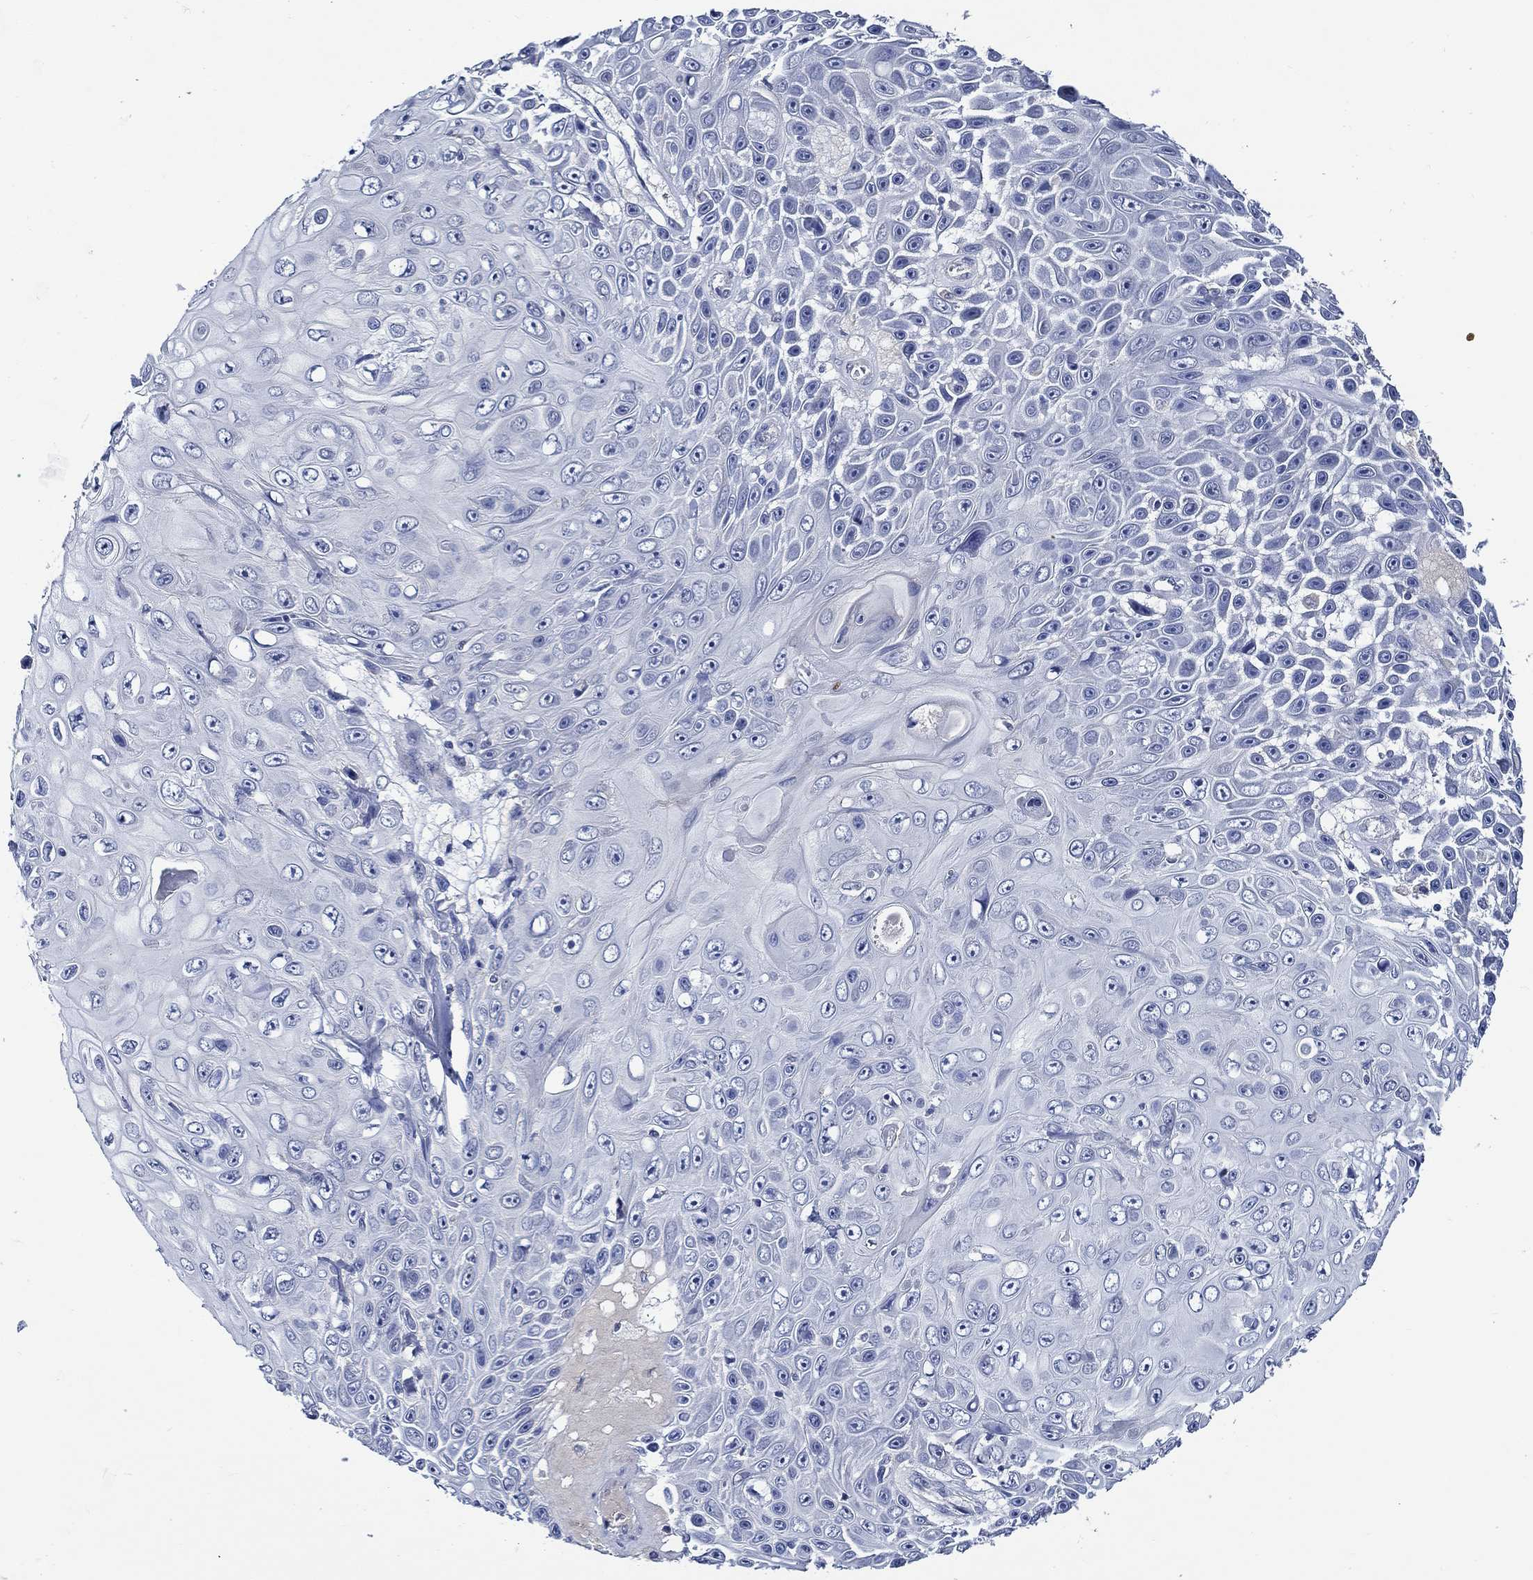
{"staining": {"intensity": "negative", "quantity": "none", "location": "none"}, "tissue": "skin cancer", "cell_type": "Tumor cells", "image_type": "cancer", "snomed": [{"axis": "morphology", "description": "Squamous cell carcinoma, NOS"}, {"axis": "topography", "description": "Skin"}], "caption": "The immunohistochemistry (IHC) photomicrograph has no significant staining in tumor cells of squamous cell carcinoma (skin) tissue. (DAB immunohistochemistry (IHC) with hematoxylin counter stain).", "gene": "ALOX12", "patient": {"sex": "male", "age": 82}}